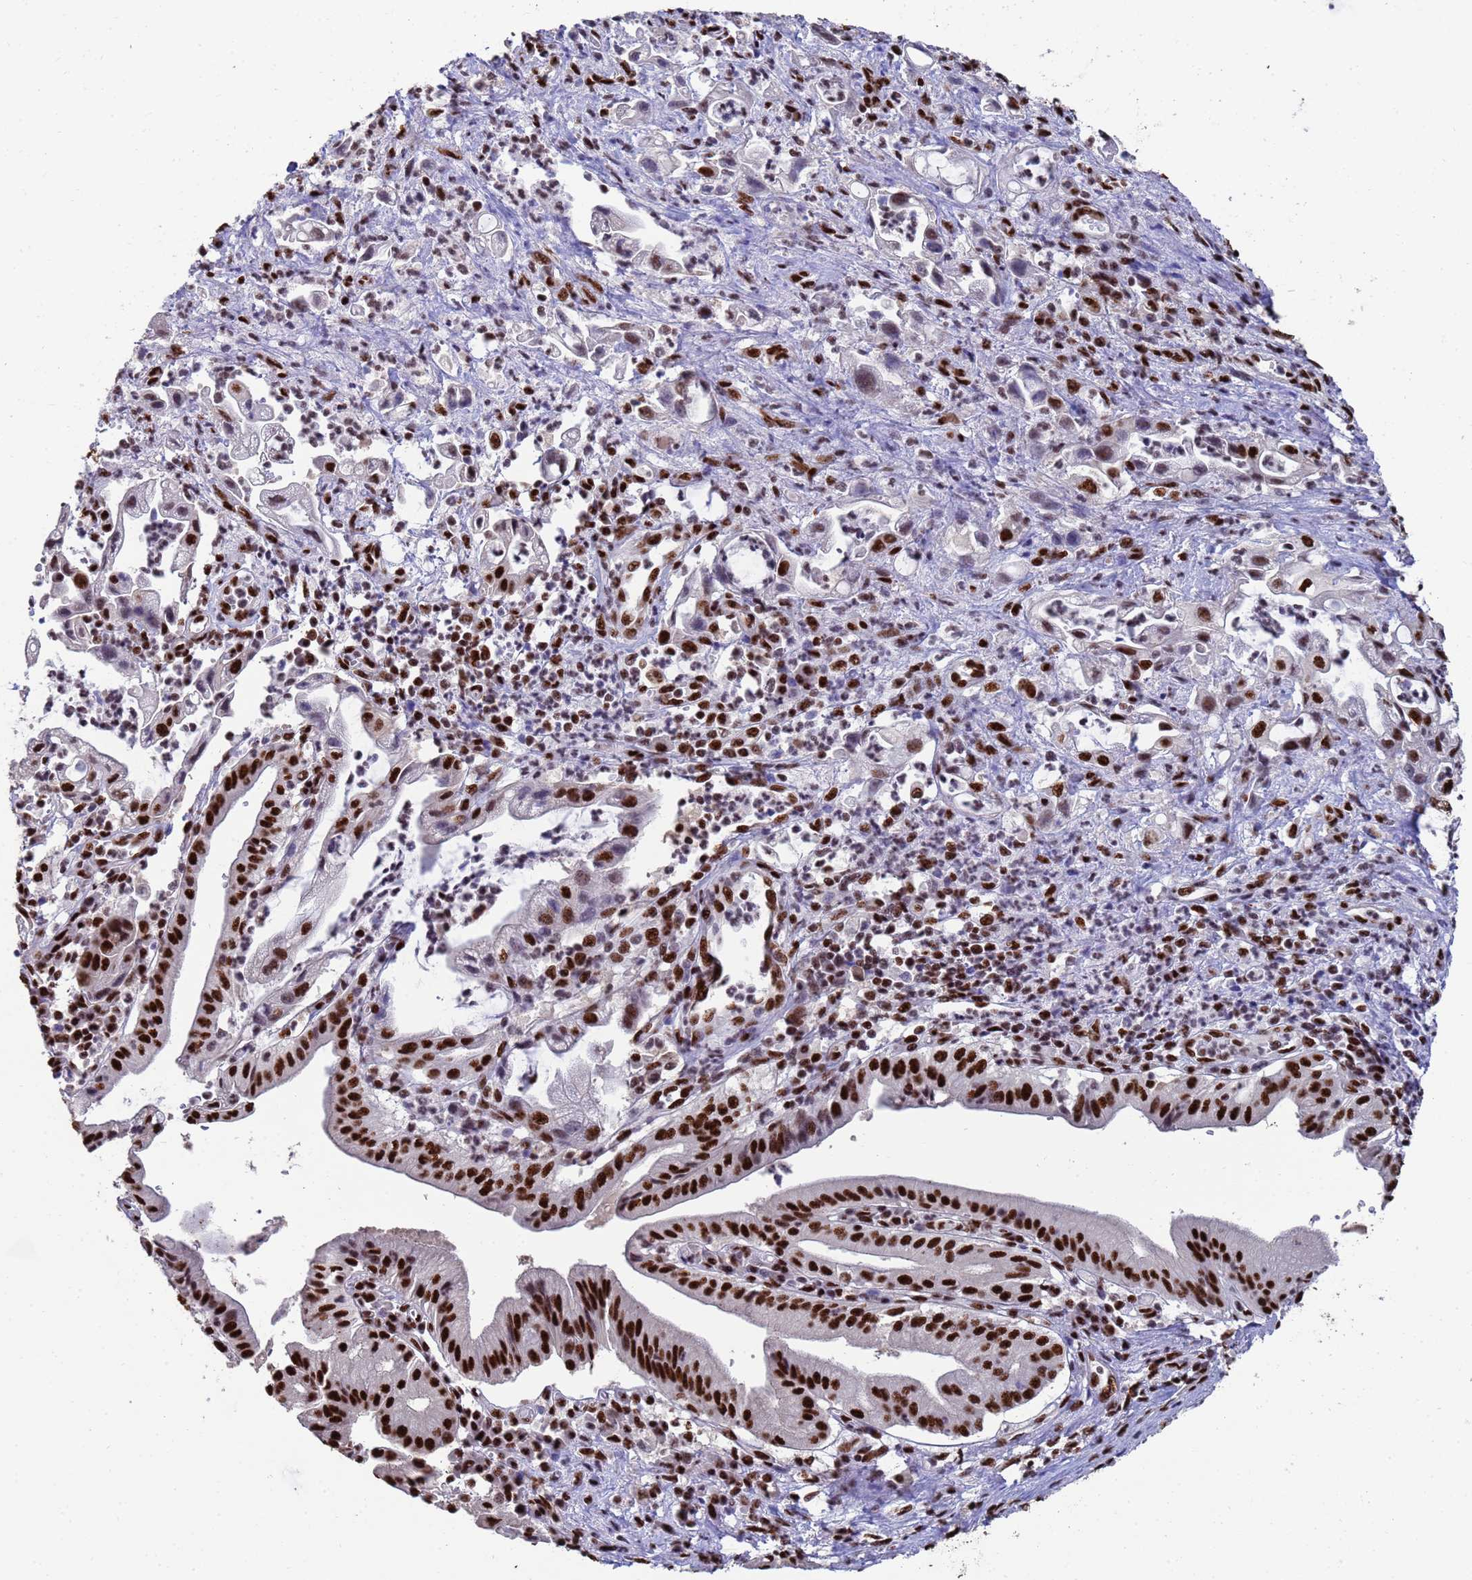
{"staining": {"intensity": "strong", "quantity": ">75%", "location": "nuclear"}, "tissue": "pancreatic cancer", "cell_type": "Tumor cells", "image_type": "cancer", "snomed": [{"axis": "morphology", "description": "Adenocarcinoma, NOS"}, {"axis": "topography", "description": "Pancreas"}], "caption": "An image of human pancreatic cancer stained for a protein displays strong nuclear brown staining in tumor cells.", "gene": "SF3B2", "patient": {"sex": "female", "age": 61}}